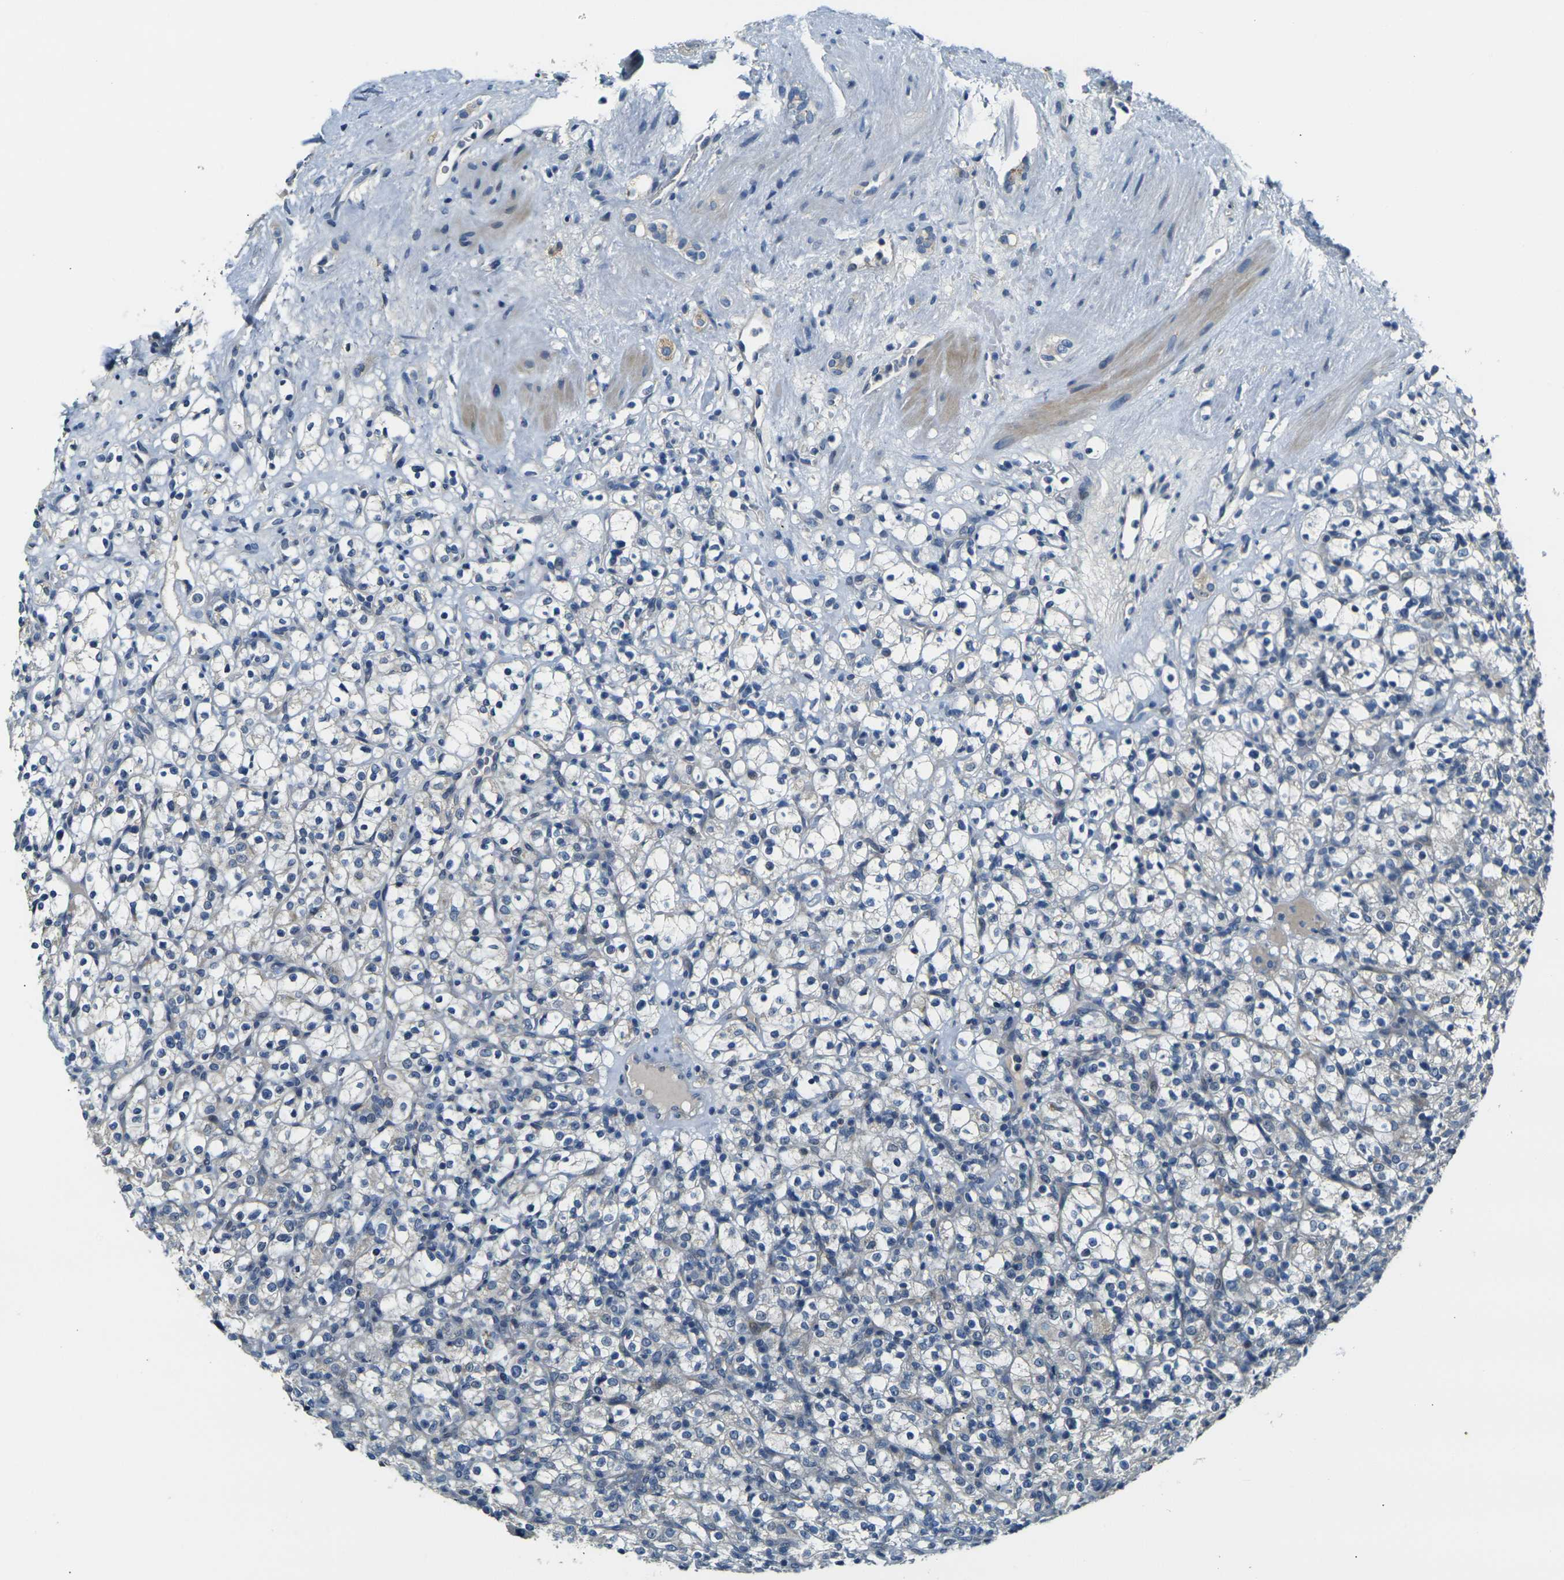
{"staining": {"intensity": "negative", "quantity": "none", "location": "none"}, "tissue": "renal cancer", "cell_type": "Tumor cells", "image_type": "cancer", "snomed": [{"axis": "morphology", "description": "Normal tissue, NOS"}, {"axis": "morphology", "description": "Adenocarcinoma, NOS"}, {"axis": "topography", "description": "Kidney"}], "caption": "Immunohistochemistry photomicrograph of human adenocarcinoma (renal) stained for a protein (brown), which shows no positivity in tumor cells.", "gene": "SHISAL2B", "patient": {"sex": "female", "age": 72}}